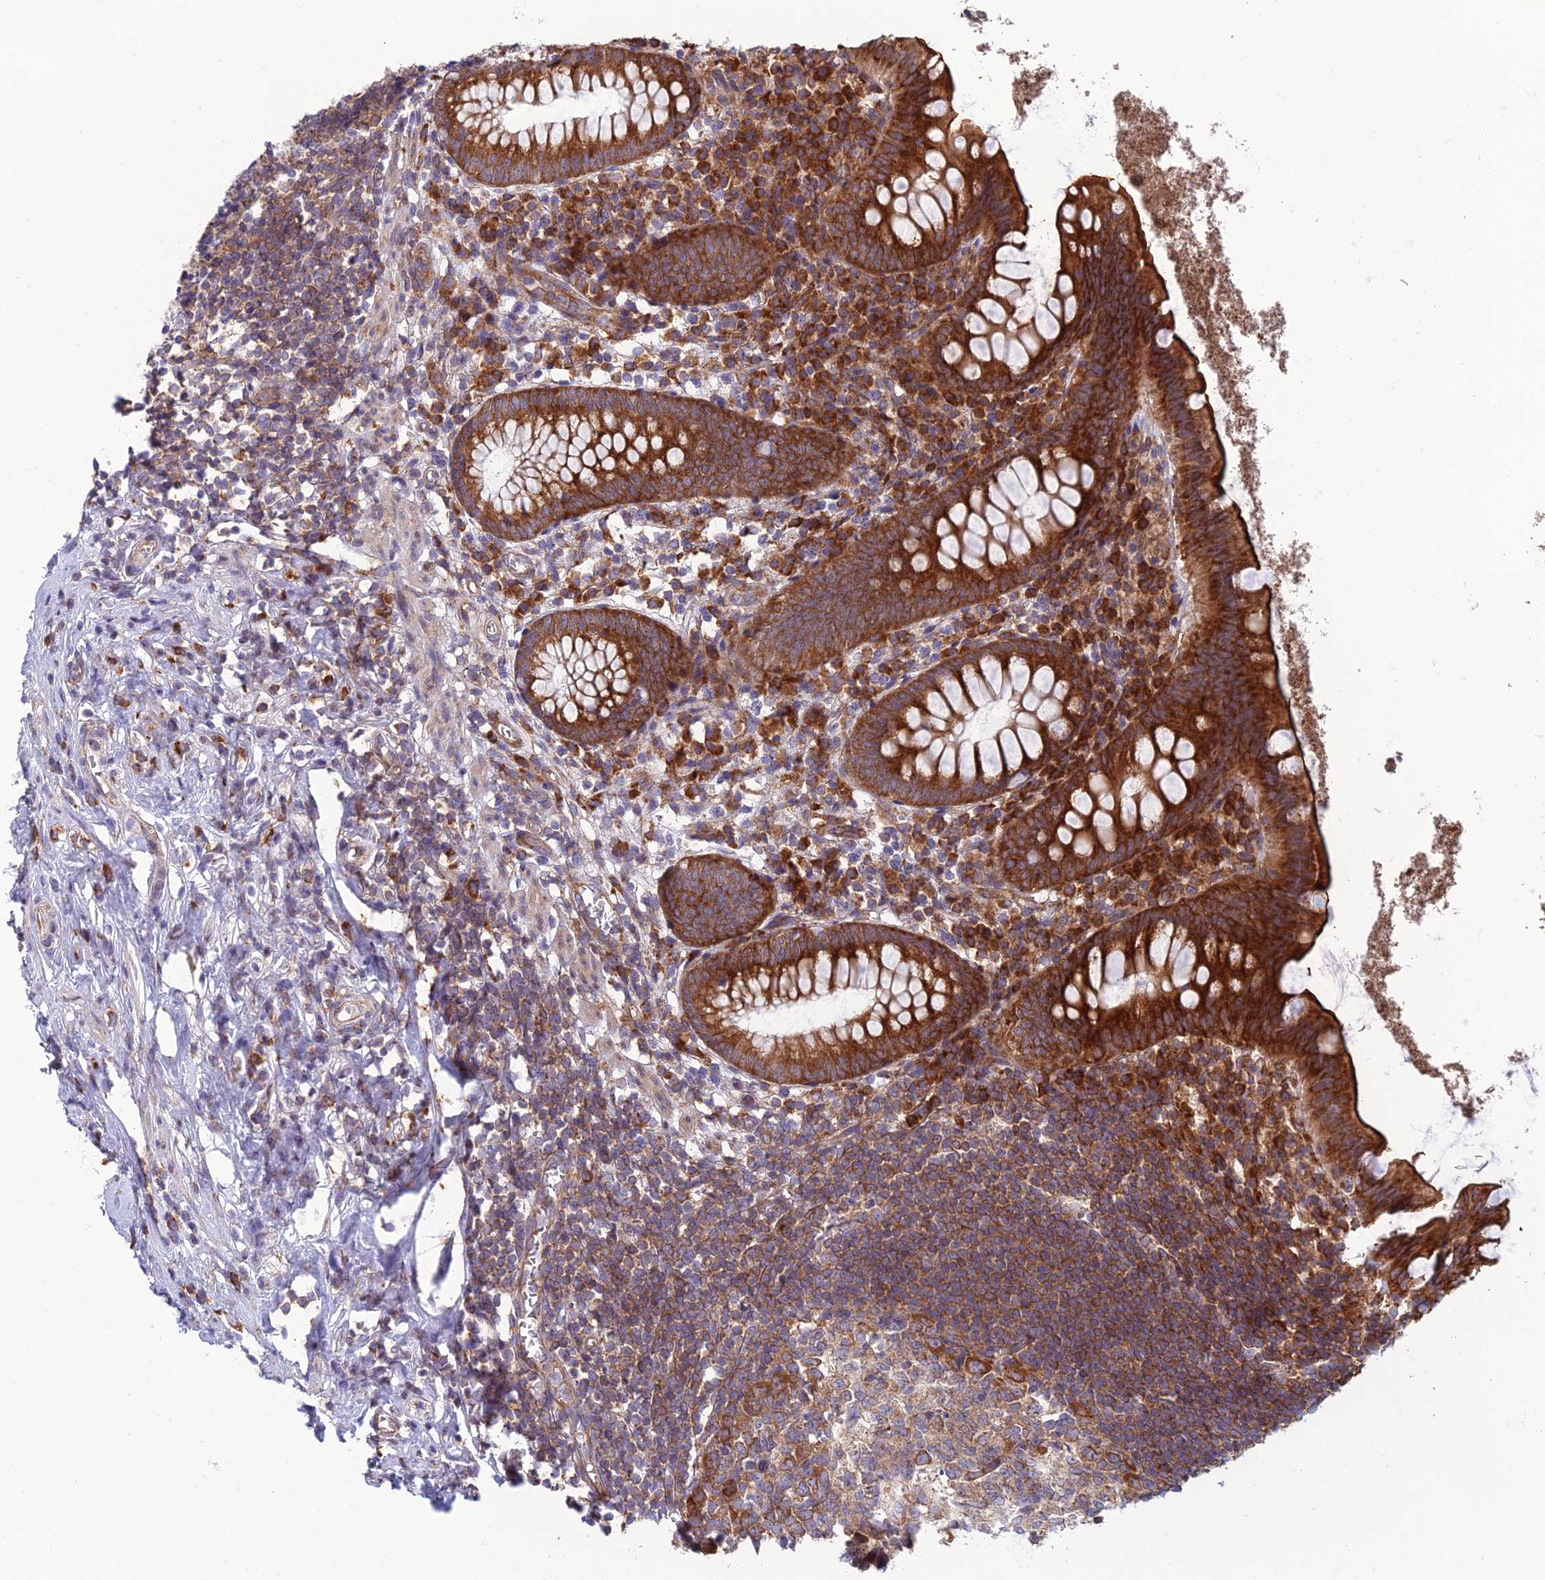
{"staining": {"intensity": "strong", "quantity": ">75%", "location": "cytoplasmic/membranous"}, "tissue": "appendix", "cell_type": "Glandular cells", "image_type": "normal", "snomed": [{"axis": "morphology", "description": "Normal tissue, NOS"}, {"axis": "topography", "description": "Appendix"}], "caption": "Appendix stained with DAB (3,3'-diaminobenzidine) immunohistochemistry (IHC) exhibits high levels of strong cytoplasmic/membranous positivity in approximately >75% of glandular cells.", "gene": "RPL17", "patient": {"sex": "female", "age": 51}}